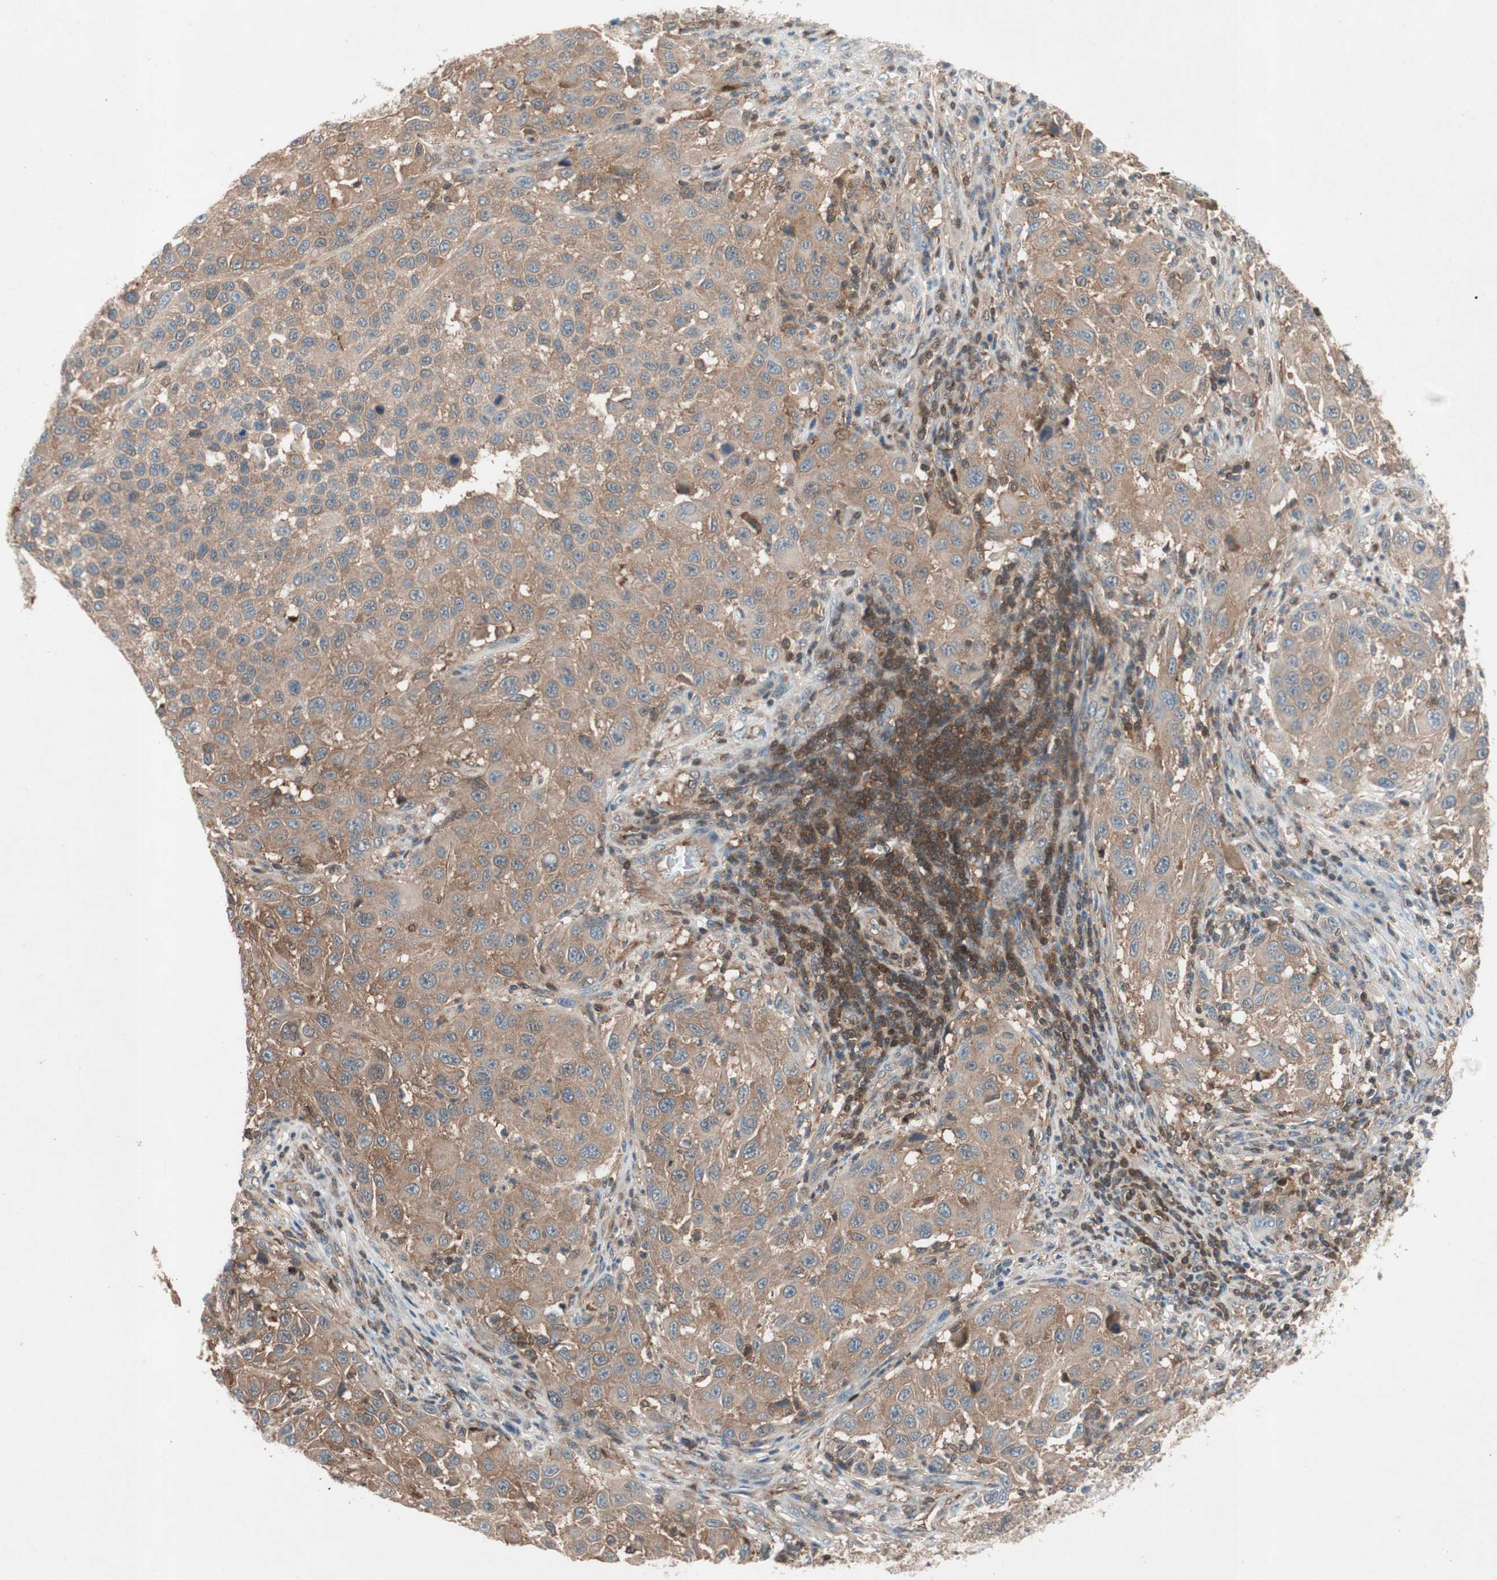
{"staining": {"intensity": "moderate", "quantity": ">75%", "location": "cytoplasmic/membranous"}, "tissue": "melanoma", "cell_type": "Tumor cells", "image_type": "cancer", "snomed": [{"axis": "morphology", "description": "Malignant melanoma, Metastatic site"}, {"axis": "topography", "description": "Lymph node"}], "caption": "A brown stain shows moderate cytoplasmic/membranous staining of a protein in malignant melanoma (metastatic site) tumor cells. (DAB (3,3'-diaminobenzidine) = brown stain, brightfield microscopy at high magnification).", "gene": "GALT", "patient": {"sex": "male", "age": 61}}